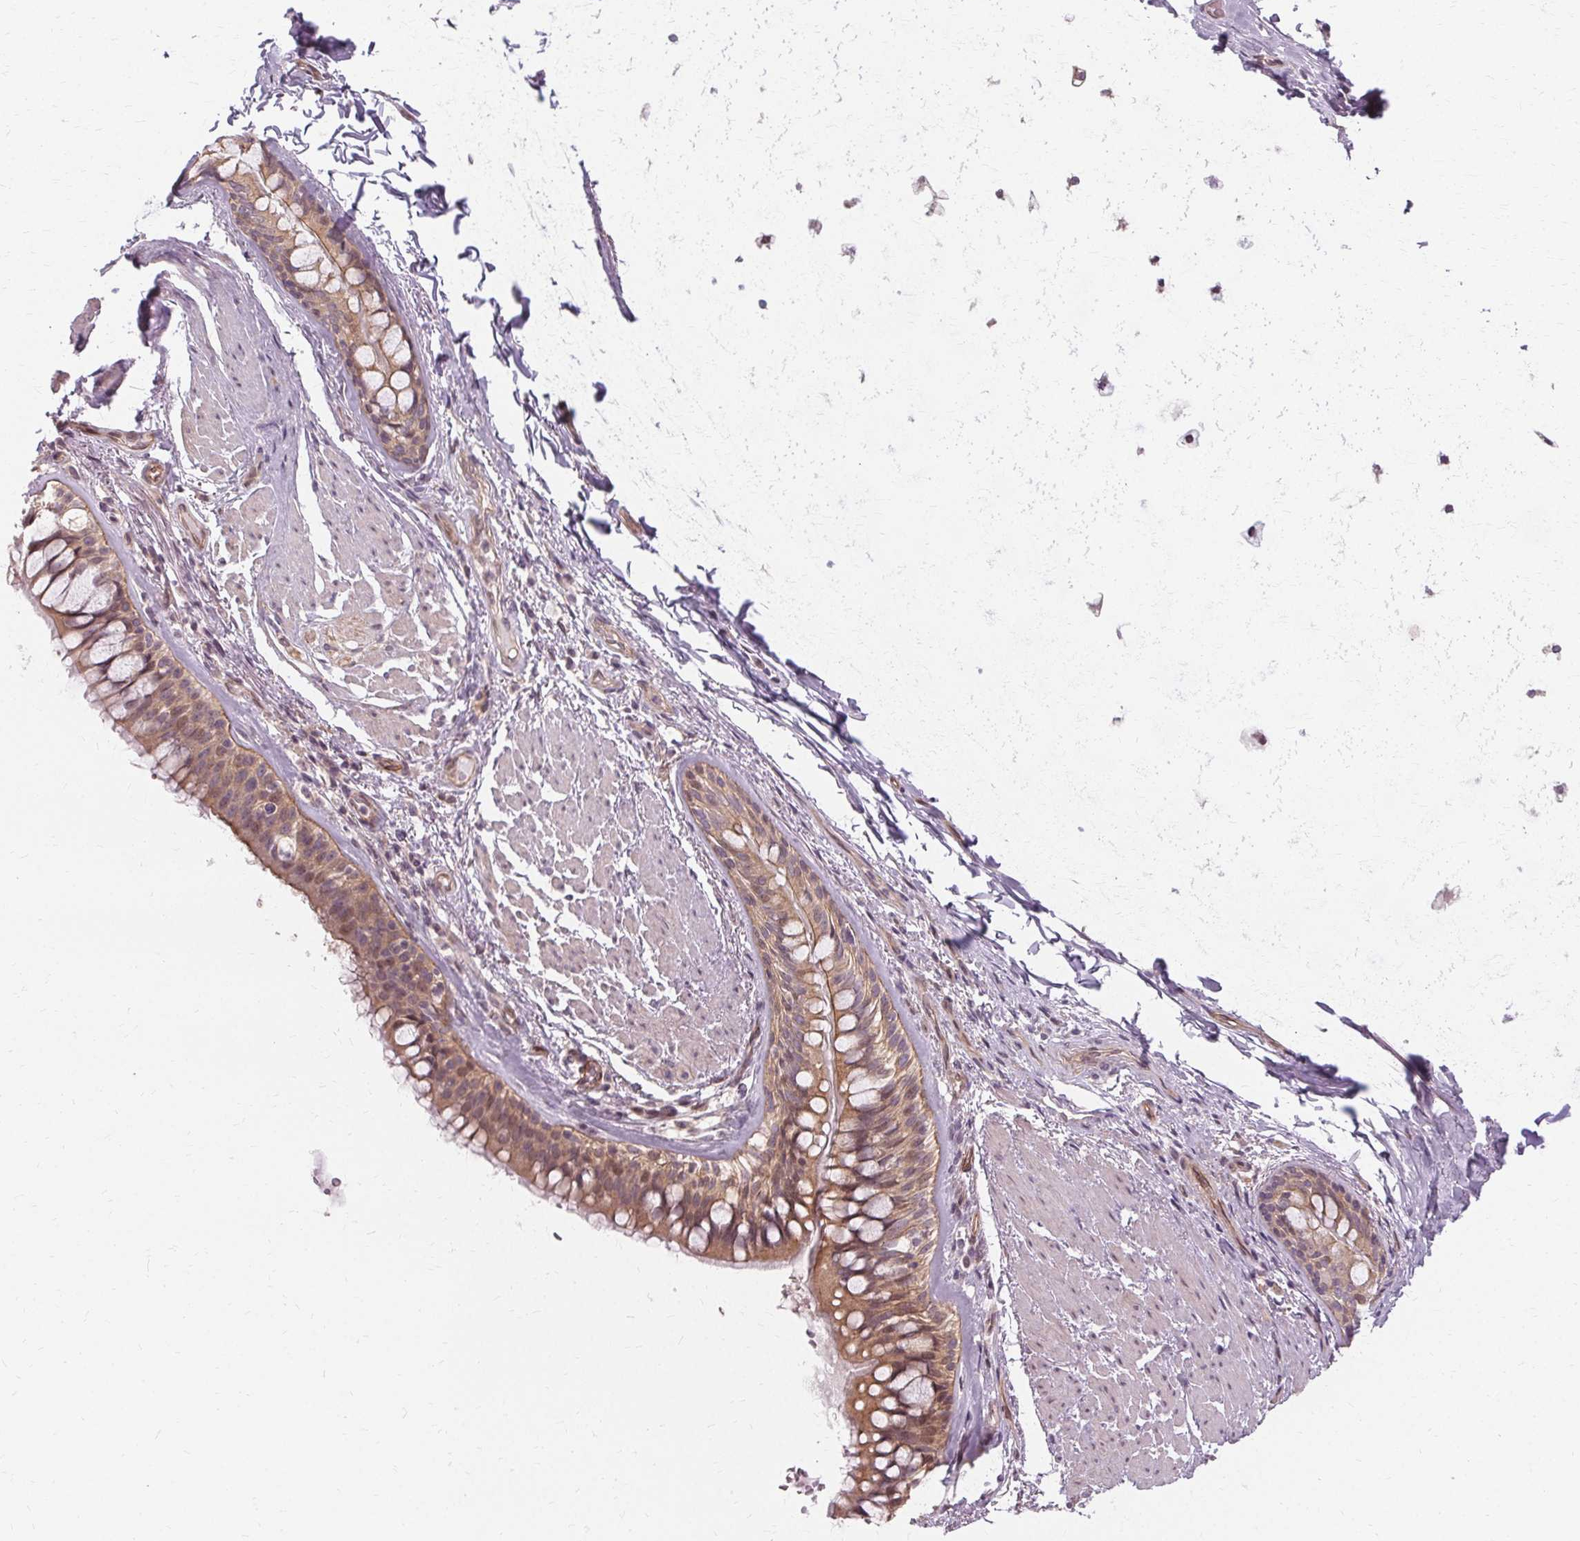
{"staining": {"intensity": "negative", "quantity": "none", "location": "none"}, "tissue": "soft tissue", "cell_type": "Chondrocytes", "image_type": "normal", "snomed": [{"axis": "morphology", "description": "Normal tissue, NOS"}, {"axis": "topography", "description": "Cartilage tissue"}, {"axis": "topography", "description": "Bronchus"}], "caption": "This photomicrograph is of normal soft tissue stained with IHC to label a protein in brown with the nuclei are counter-stained blue. There is no staining in chondrocytes. (DAB IHC with hematoxylin counter stain).", "gene": "USP8", "patient": {"sex": "male", "age": 64}}